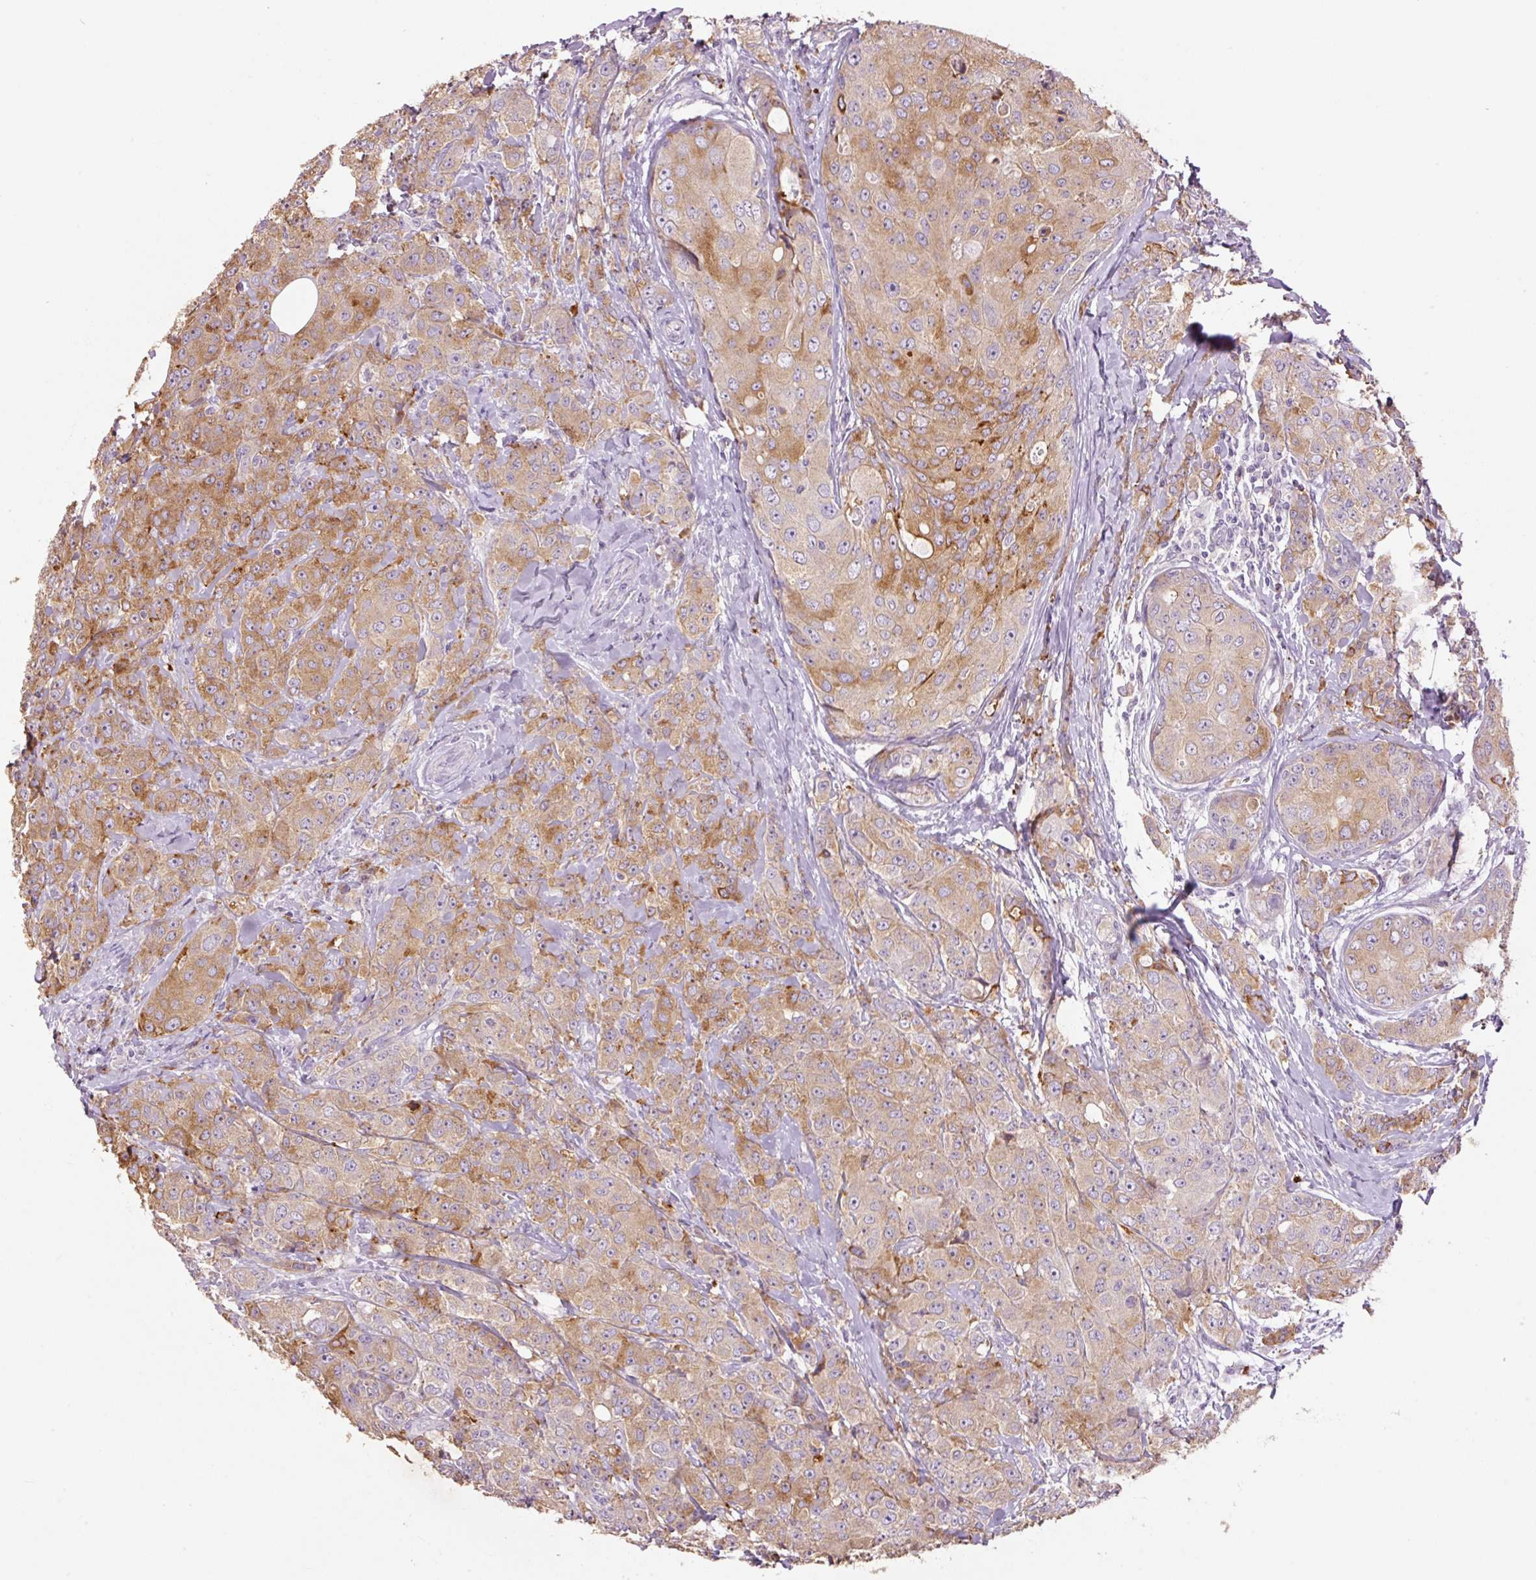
{"staining": {"intensity": "moderate", "quantity": ">75%", "location": "cytoplasmic/membranous"}, "tissue": "breast cancer", "cell_type": "Tumor cells", "image_type": "cancer", "snomed": [{"axis": "morphology", "description": "Duct carcinoma"}, {"axis": "topography", "description": "Breast"}], "caption": "The histopathology image shows a brown stain indicating the presence of a protein in the cytoplasmic/membranous of tumor cells in infiltrating ductal carcinoma (breast).", "gene": "HAX1", "patient": {"sex": "female", "age": 43}}